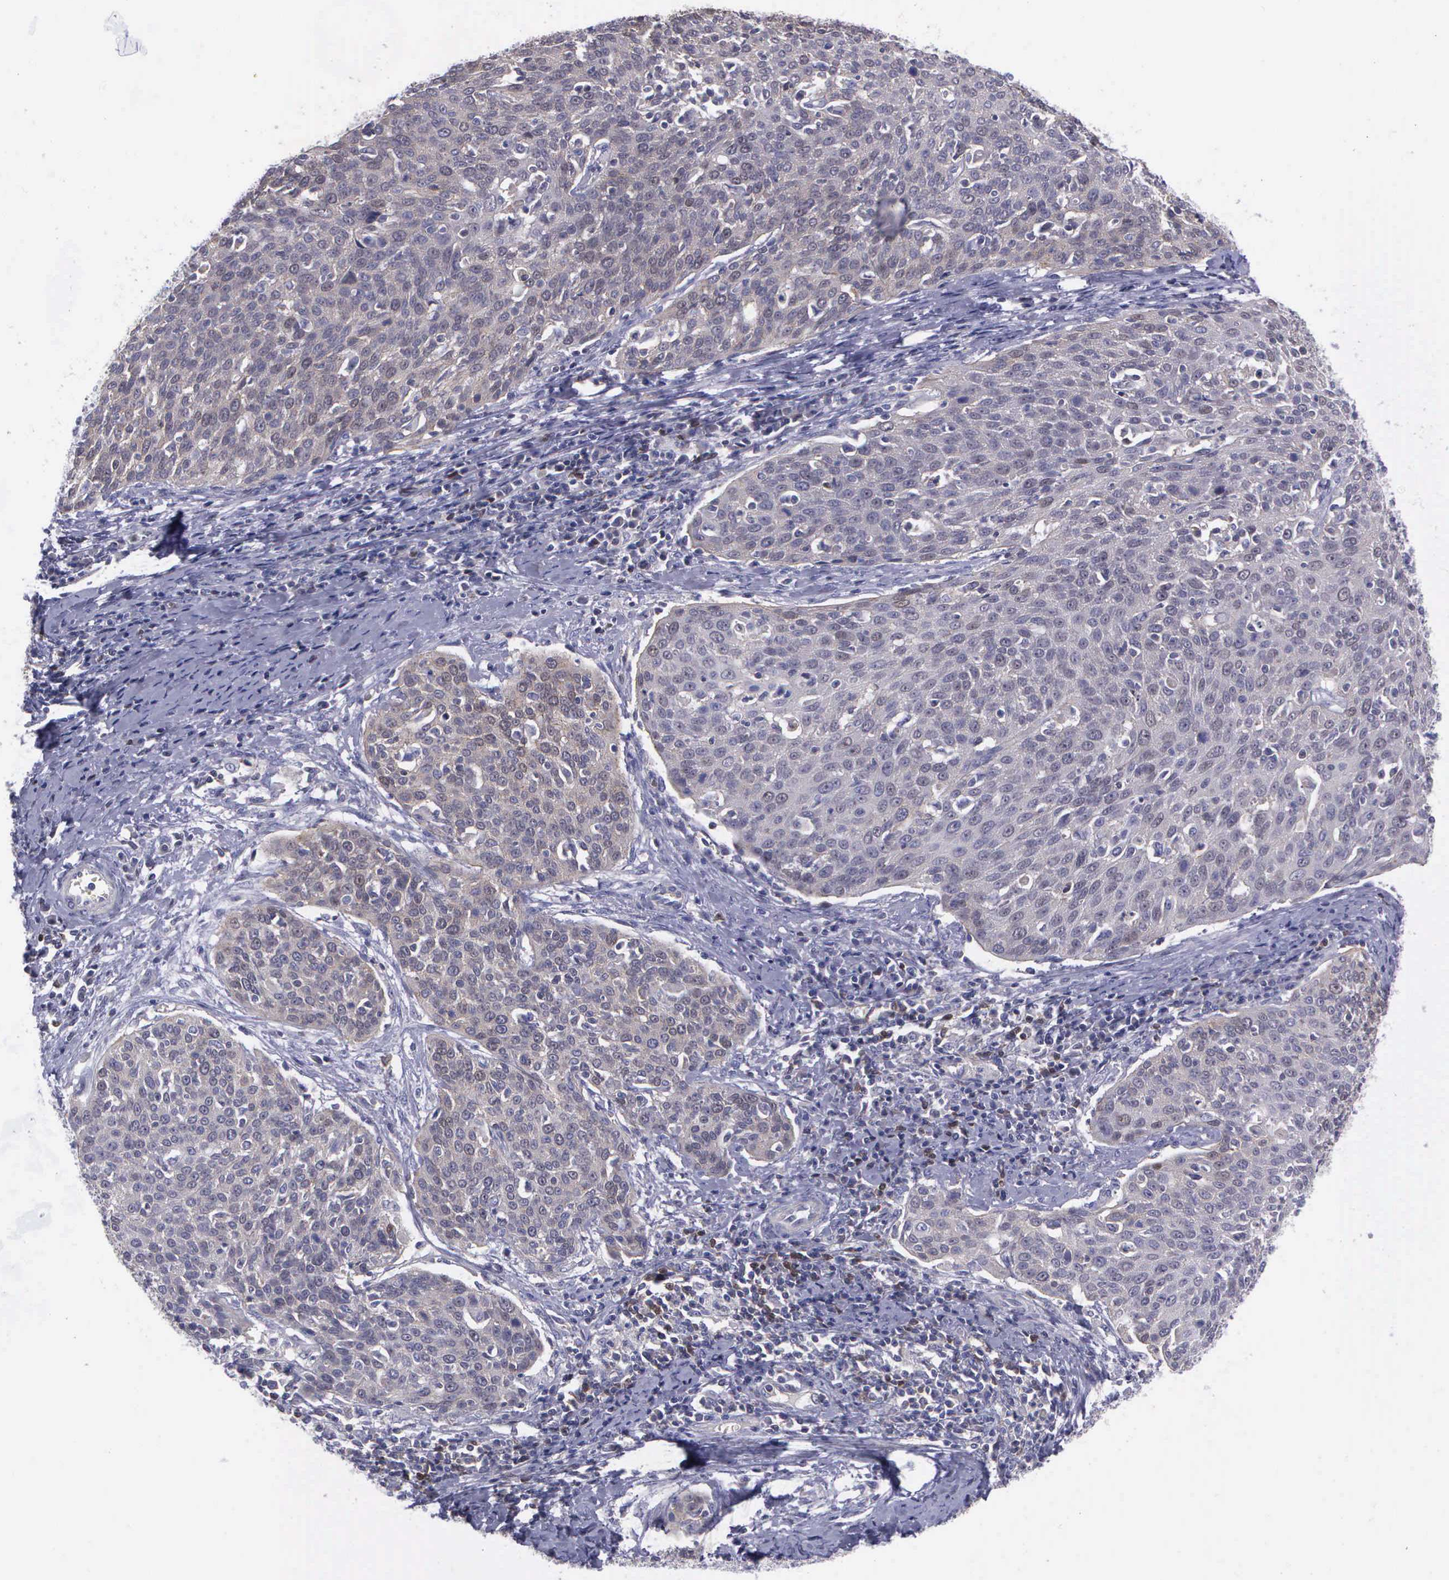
{"staining": {"intensity": "negative", "quantity": "none", "location": "none"}, "tissue": "cervical cancer", "cell_type": "Tumor cells", "image_type": "cancer", "snomed": [{"axis": "morphology", "description": "Squamous cell carcinoma, NOS"}, {"axis": "topography", "description": "Cervix"}], "caption": "A micrograph of human cervical cancer is negative for staining in tumor cells.", "gene": "MICAL3", "patient": {"sex": "female", "age": 38}}